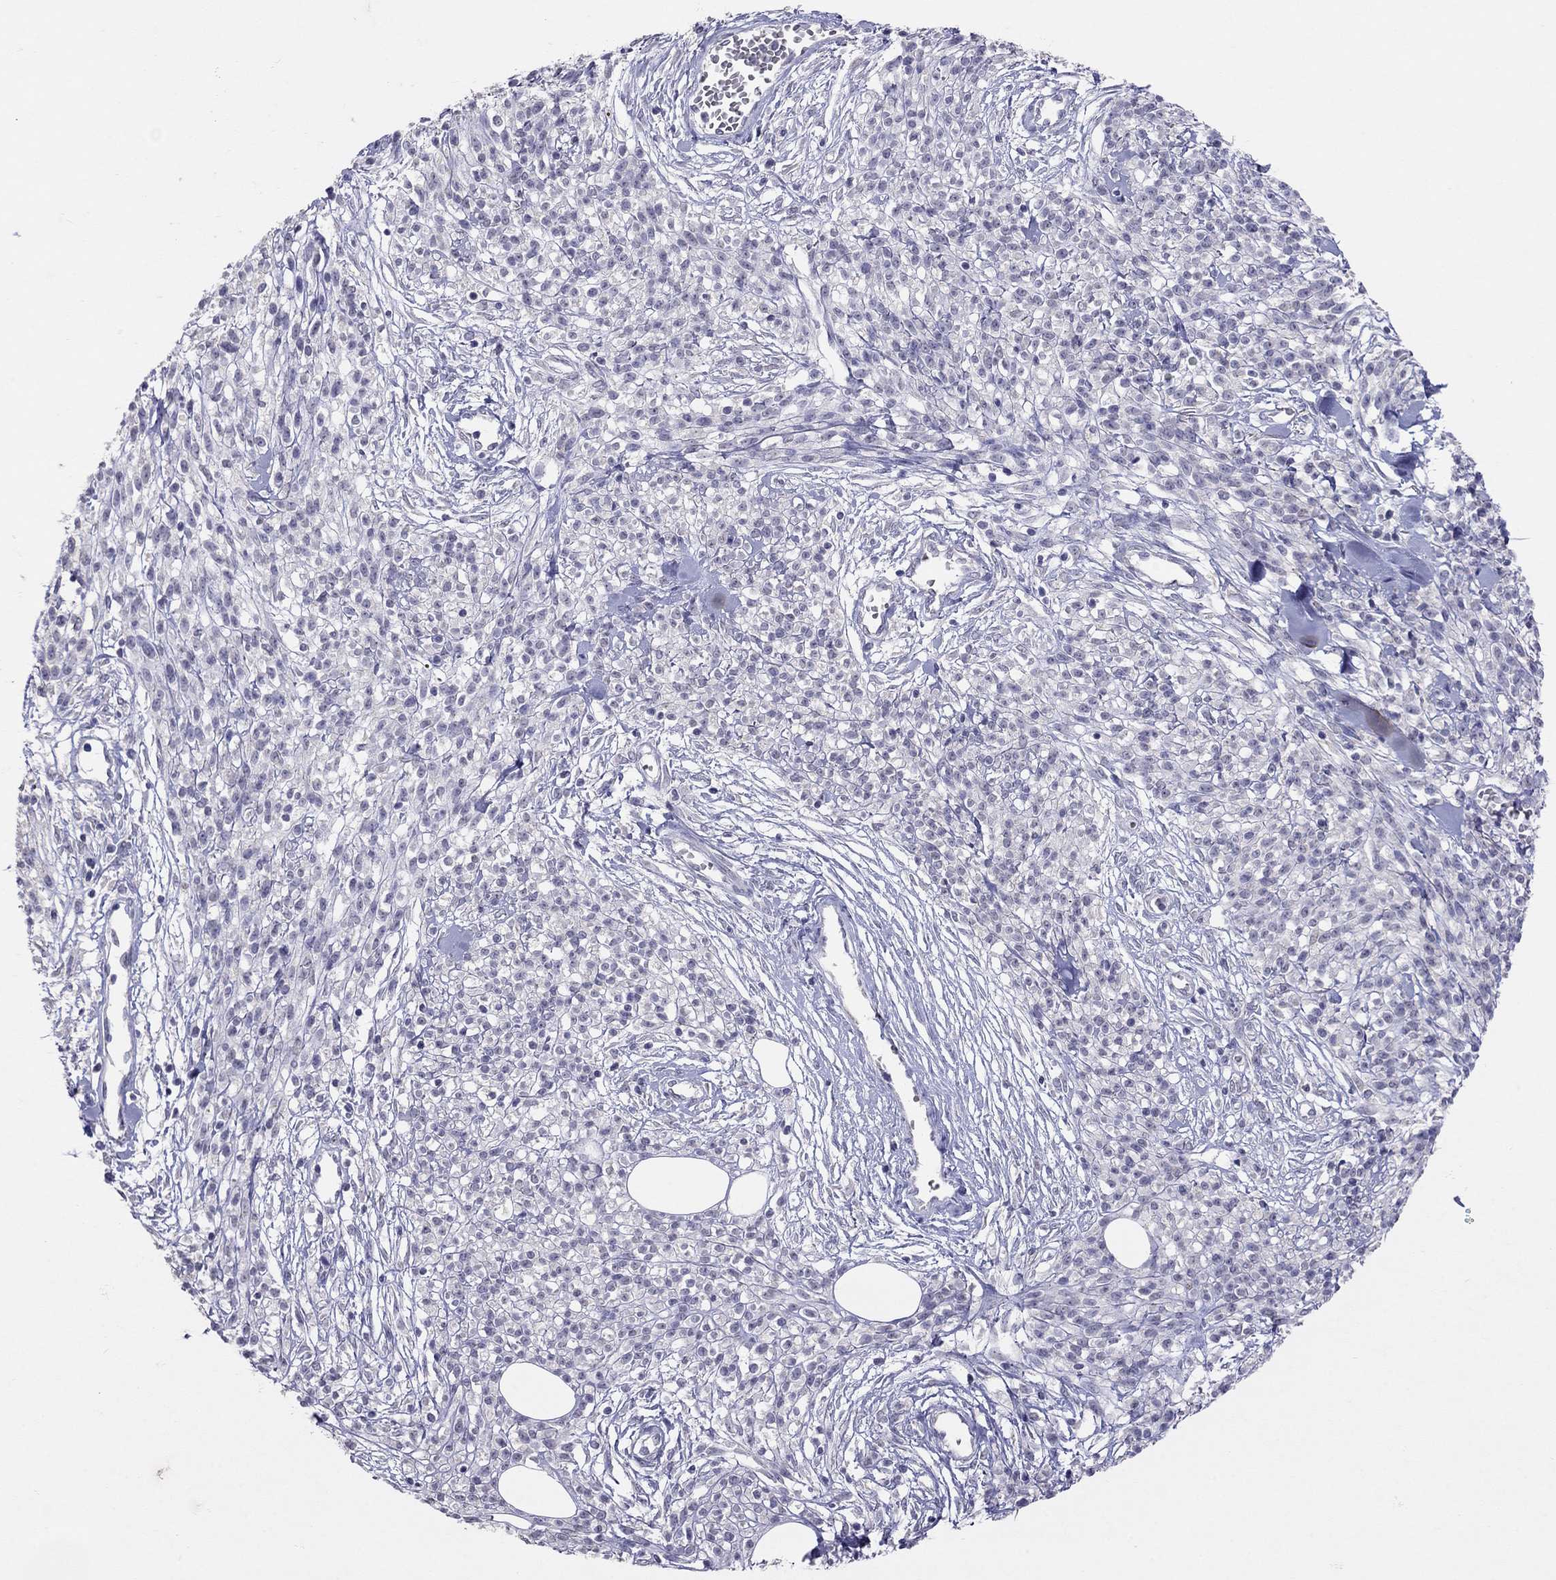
{"staining": {"intensity": "negative", "quantity": "none", "location": "none"}, "tissue": "melanoma", "cell_type": "Tumor cells", "image_type": "cancer", "snomed": [{"axis": "morphology", "description": "Malignant melanoma, NOS"}, {"axis": "topography", "description": "Skin"}, {"axis": "topography", "description": "Skin of trunk"}], "caption": "Immunohistochemistry (IHC) of human melanoma exhibits no staining in tumor cells.", "gene": "FST", "patient": {"sex": "male", "age": 74}}